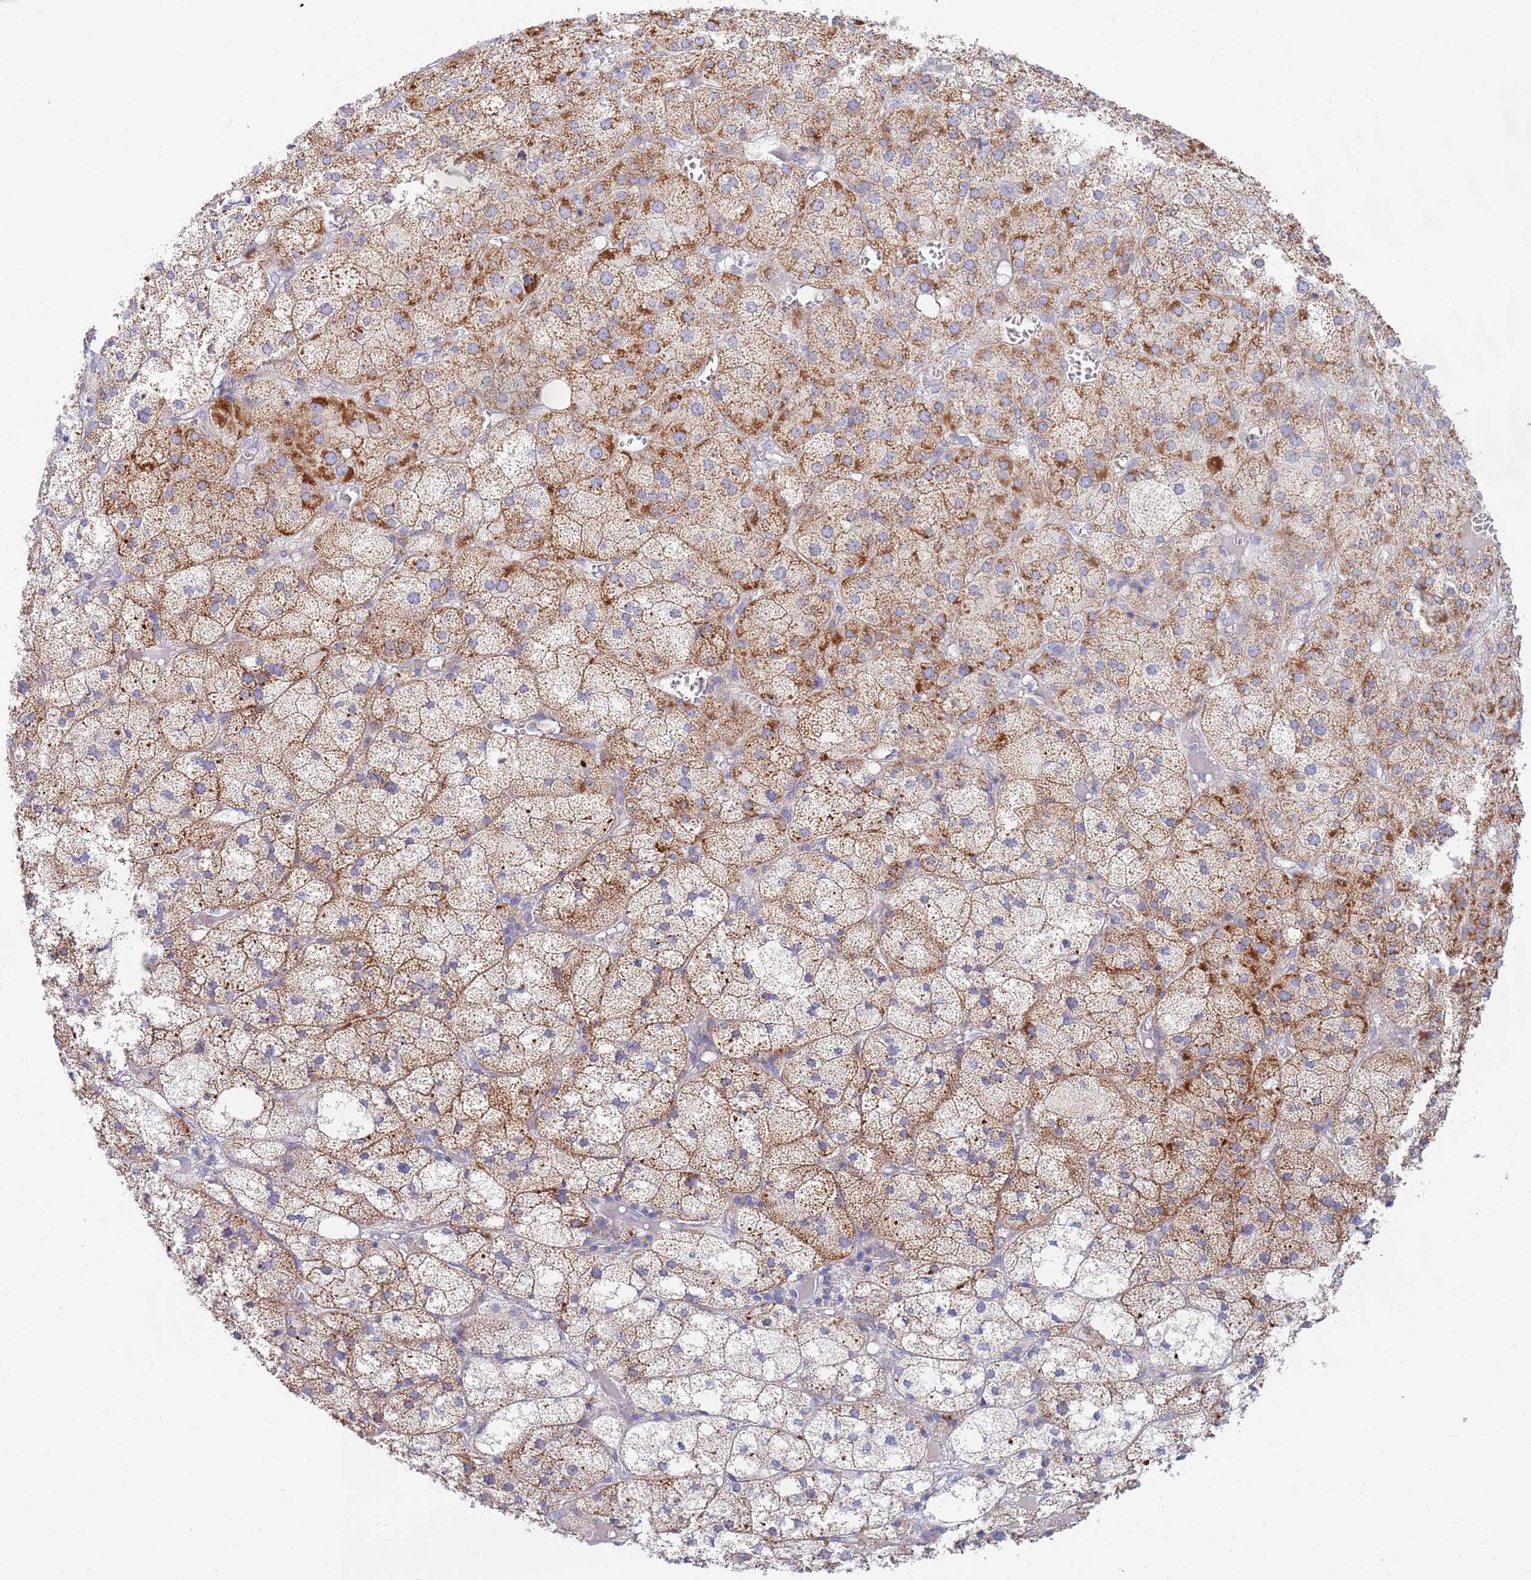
{"staining": {"intensity": "strong", "quantity": "25%-75%", "location": "cytoplasmic/membranous"}, "tissue": "adrenal gland", "cell_type": "Glandular cells", "image_type": "normal", "snomed": [{"axis": "morphology", "description": "Normal tissue, NOS"}, {"axis": "topography", "description": "Adrenal gland"}], "caption": "Immunohistochemical staining of normal human adrenal gland demonstrates strong cytoplasmic/membranous protein positivity in about 25%-75% of glandular cells. The protein of interest is shown in brown color, while the nuclei are stained blue.", "gene": "EMC8", "patient": {"sex": "female", "age": 61}}